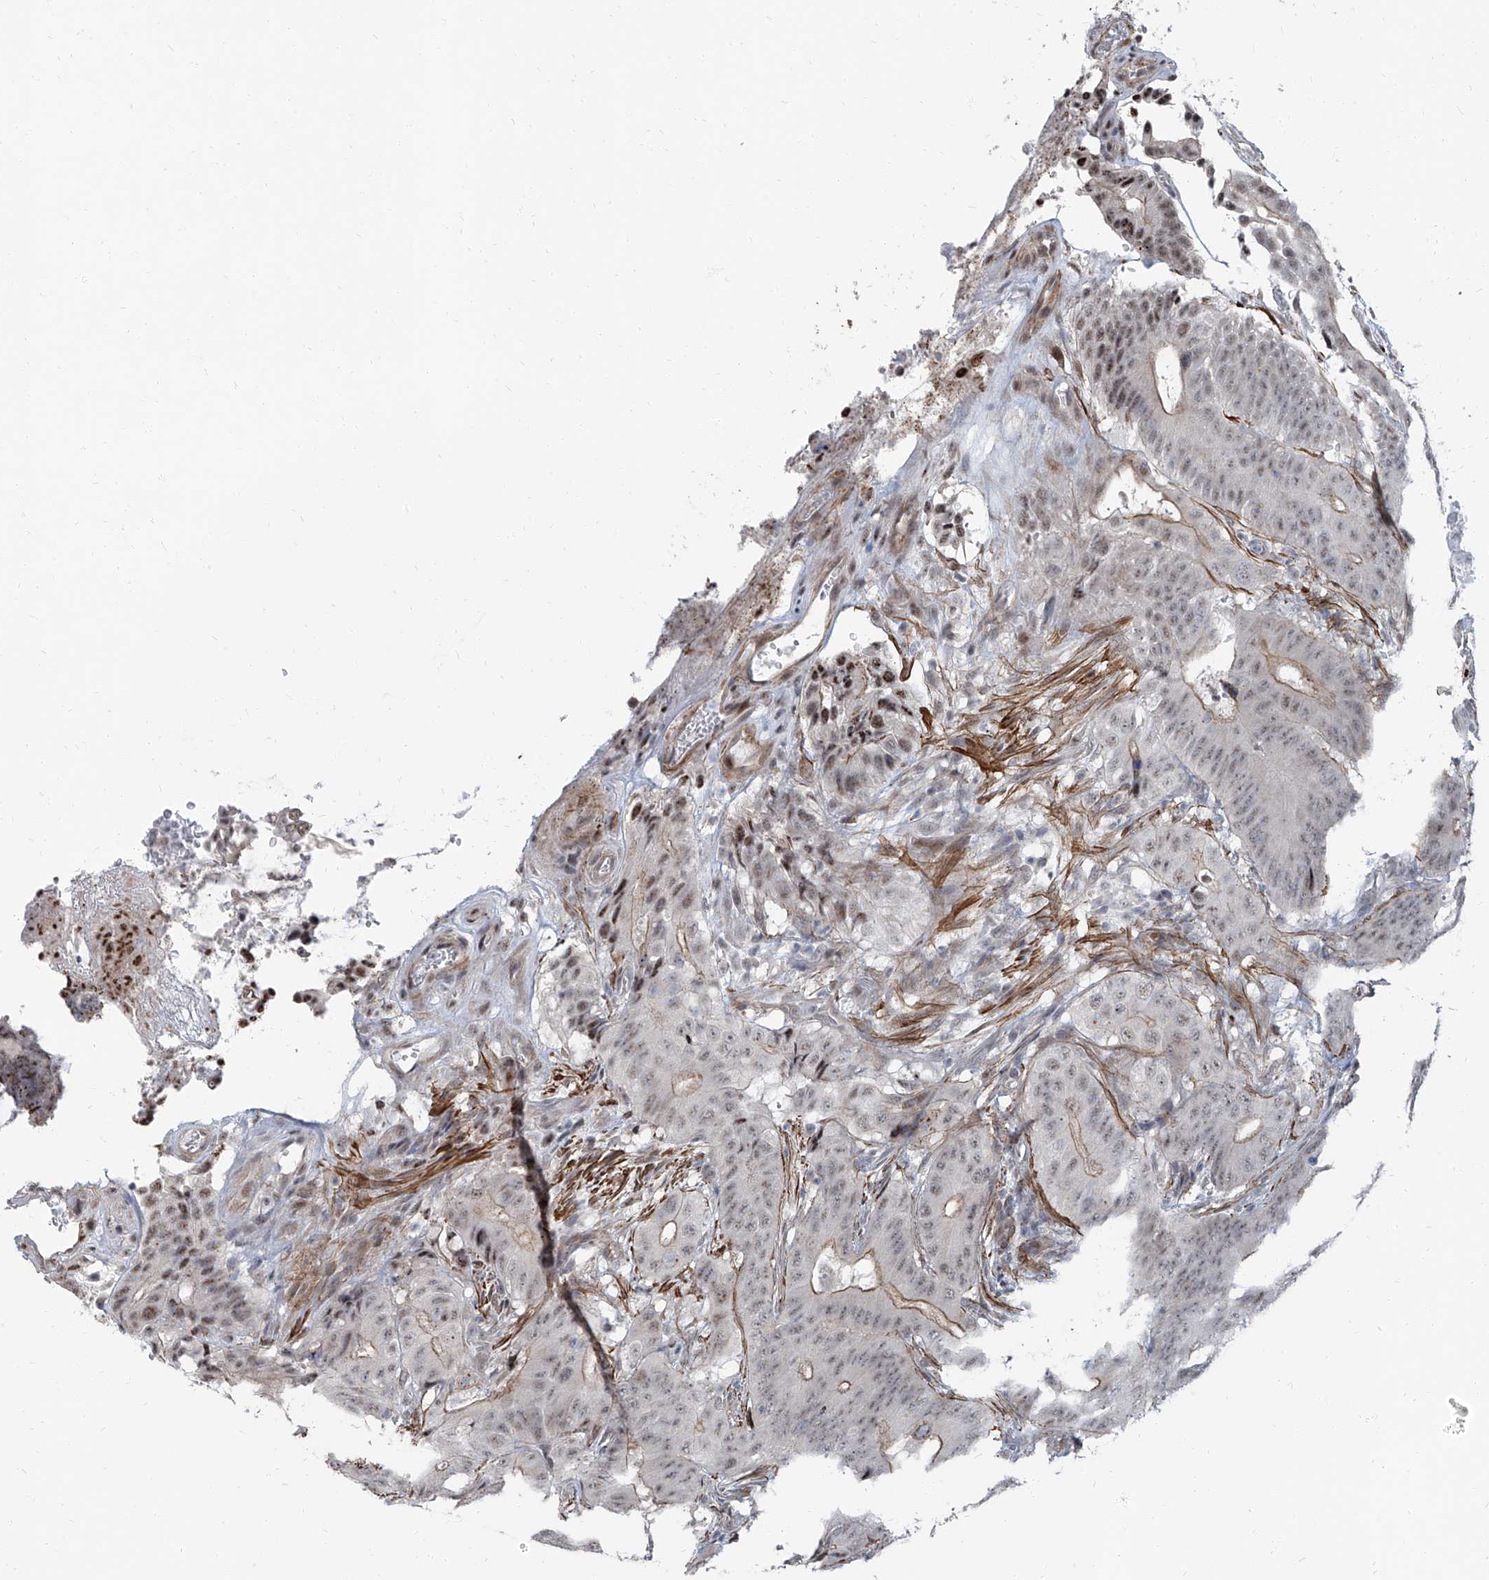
{"staining": {"intensity": "weak", "quantity": ">75%", "location": "nuclear"}, "tissue": "colorectal cancer", "cell_type": "Tumor cells", "image_type": "cancer", "snomed": [{"axis": "morphology", "description": "Adenocarcinoma, NOS"}, {"axis": "topography", "description": "Colon"}], "caption": "A brown stain labels weak nuclear positivity of a protein in adenocarcinoma (colorectal) tumor cells.", "gene": "TXLNB", "patient": {"sex": "male", "age": 83}}